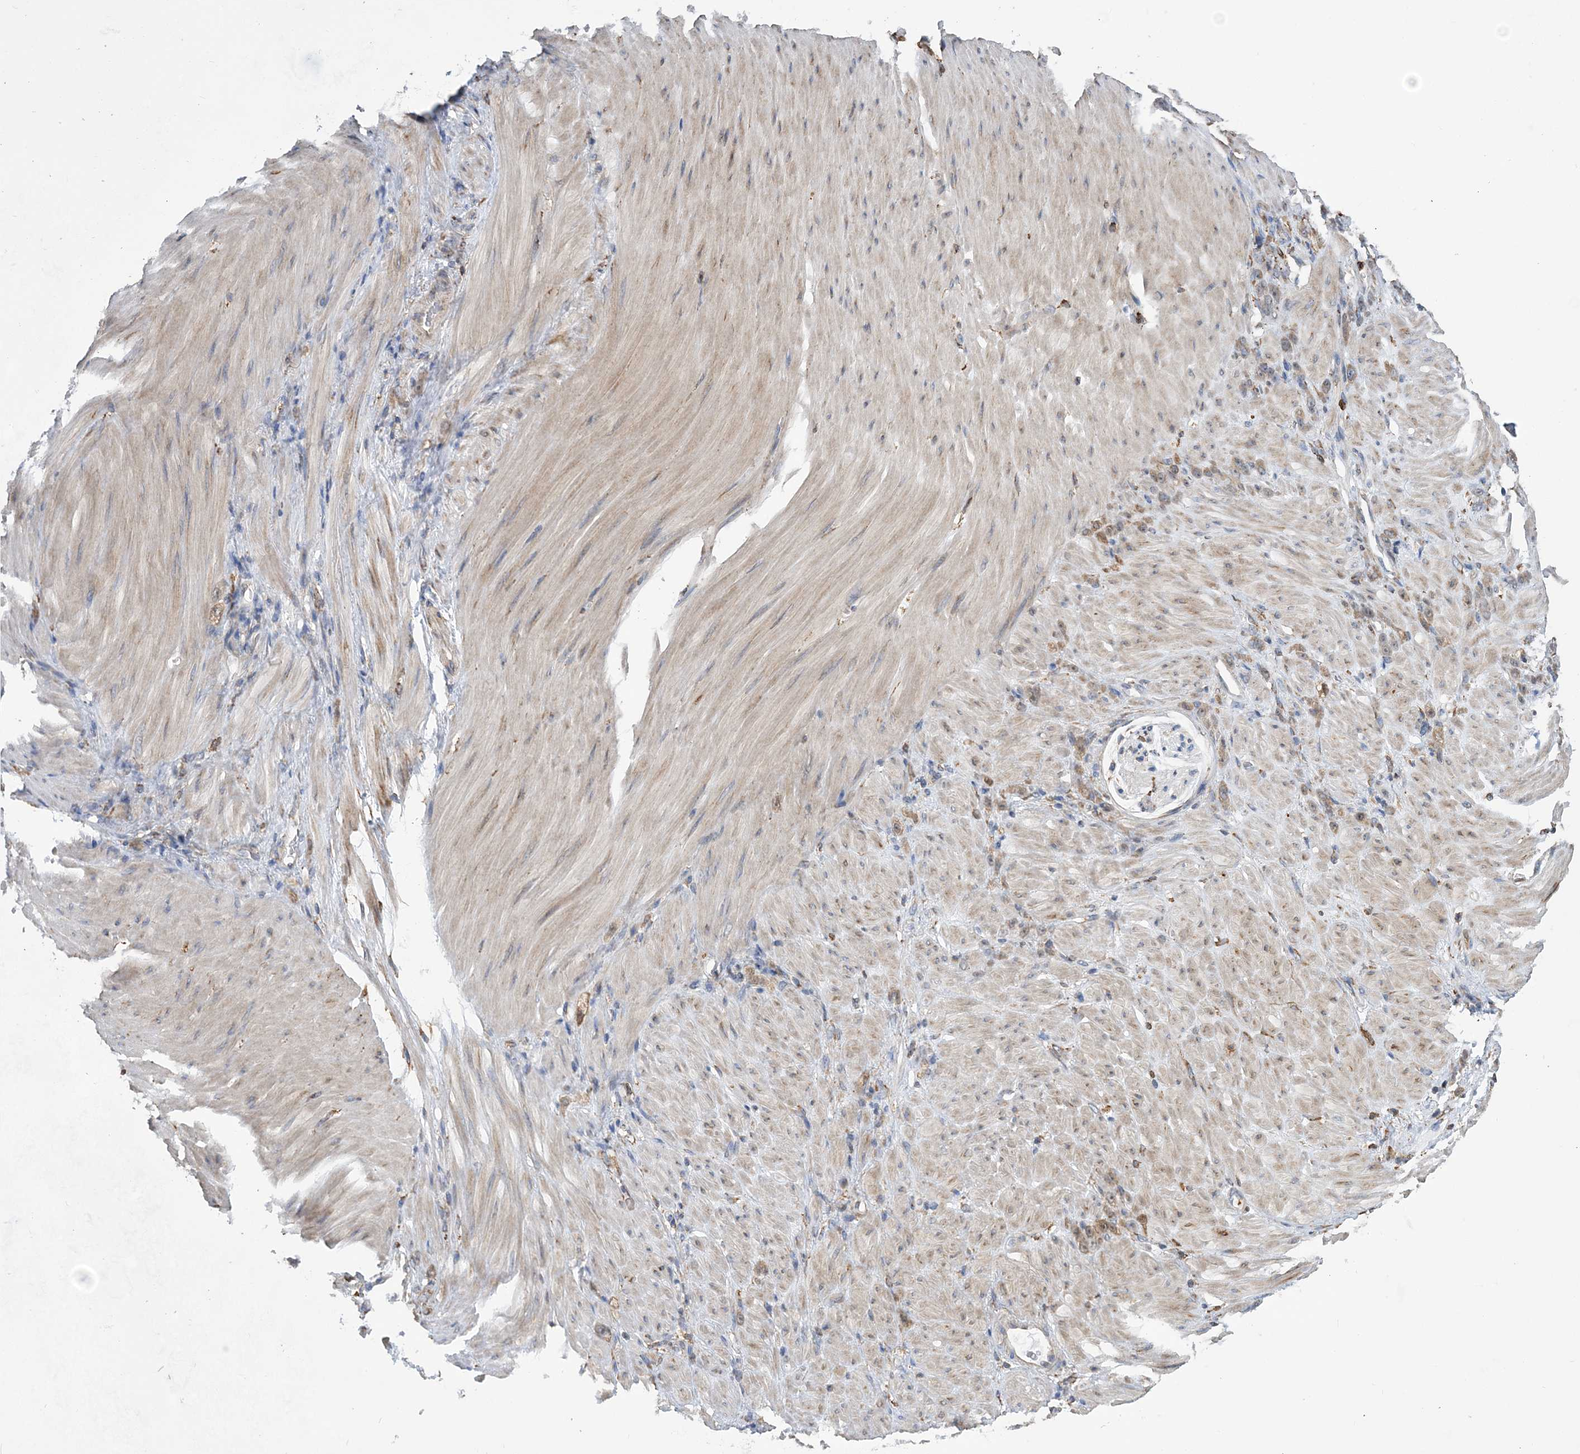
{"staining": {"intensity": "weak", "quantity": ">75%", "location": "cytoplasmic/membranous"}, "tissue": "stomach cancer", "cell_type": "Tumor cells", "image_type": "cancer", "snomed": [{"axis": "morphology", "description": "Normal tissue, NOS"}, {"axis": "morphology", "description": "Adenocarcinoma, NOS"}, {"axis": "topography", "description": "Stomach"}], "caption": "This histopathology image shows stomach cancer stained with IHC to label a protein in brown. The cytoplasmic/membranous of tumor cells show weak positivity for the protein. Nuclei are counter-stained blue.", "gene": "WDR12", "patient": {"sex": "male", "age": 82}}